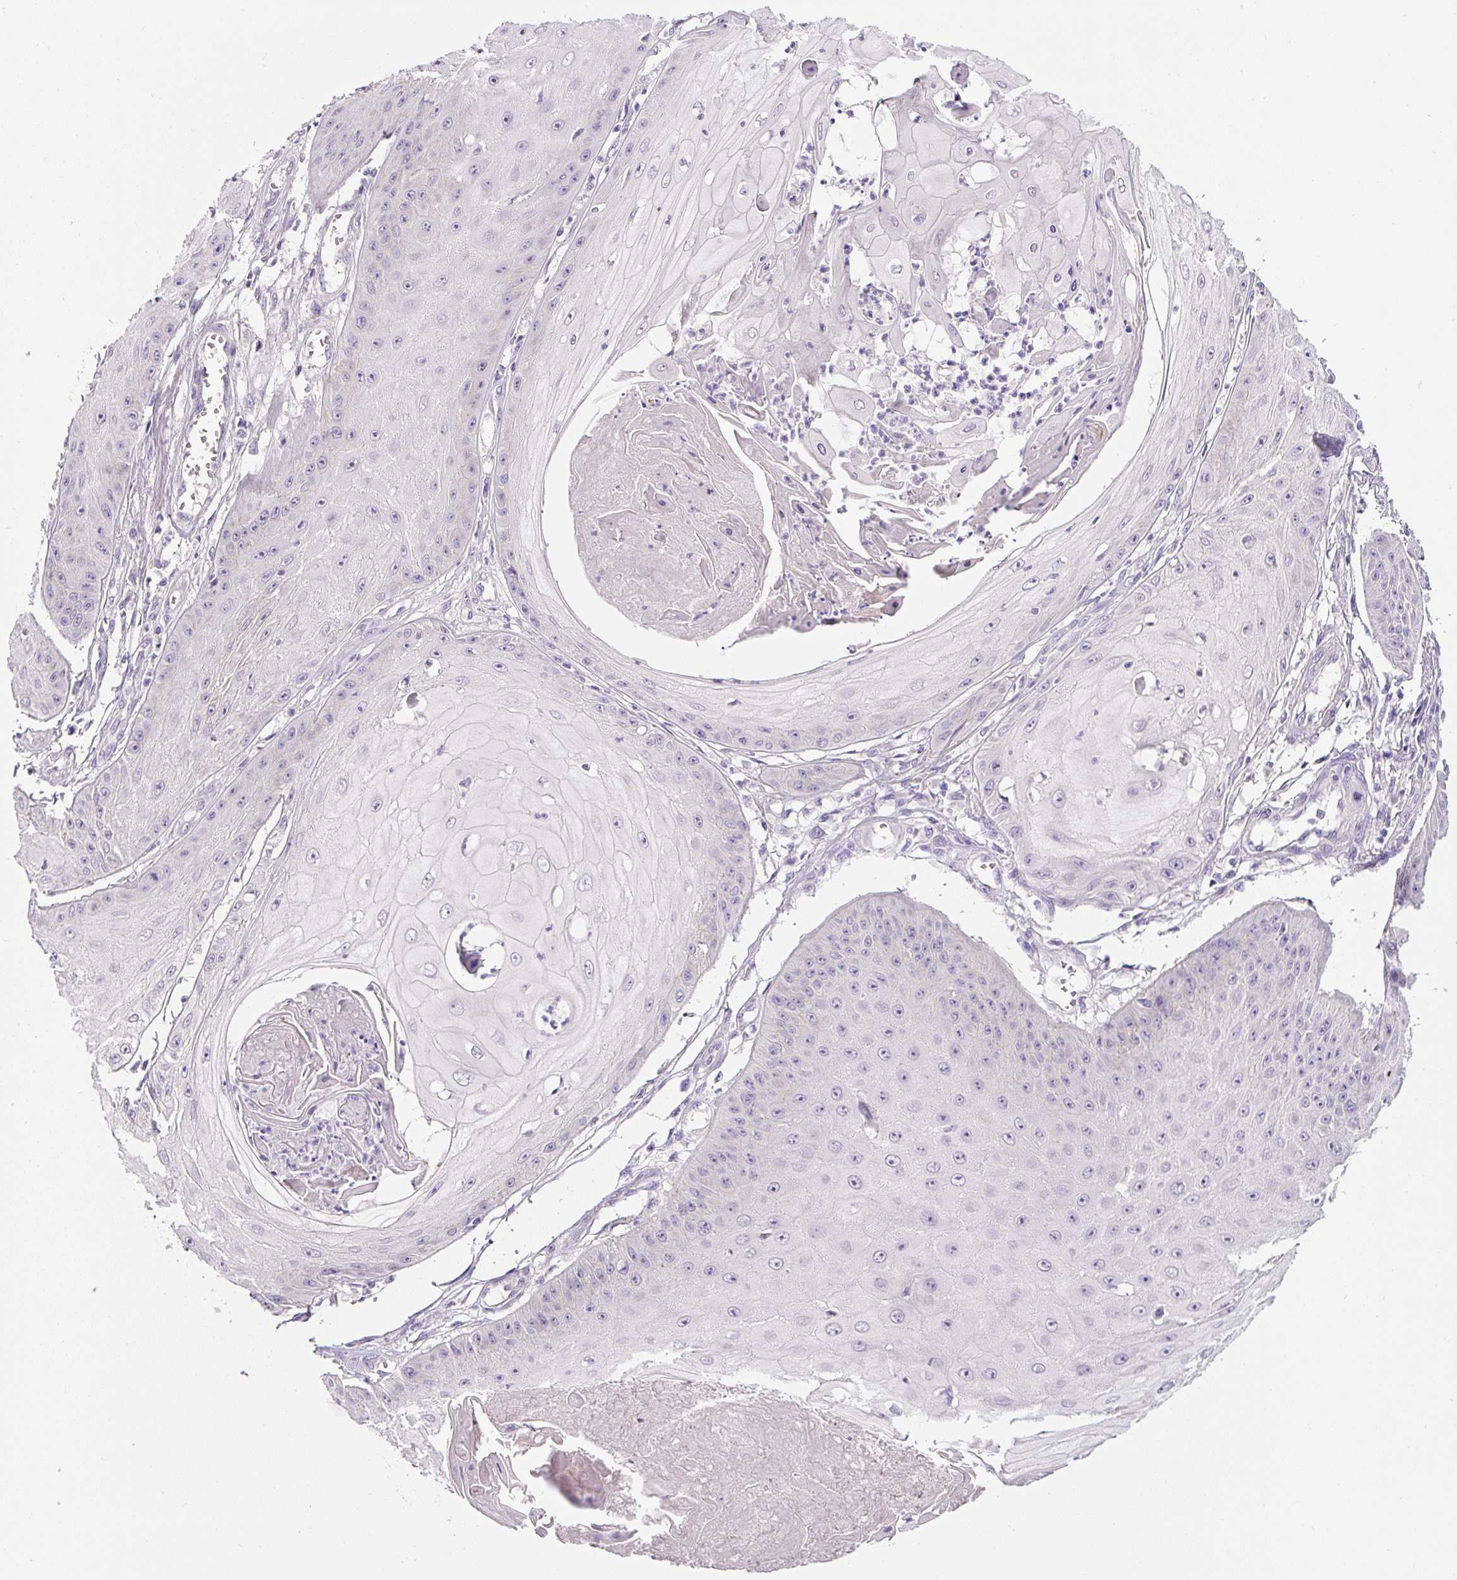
{"staining": {"intensity": "negative", "quantity": "none", "location": "none"}, "tissue": "skin cancer", "cell_type": "Tumor cells", "image_type": "cancer", "snomed": [{"axis": "morphology", "description": "Squamous cell carcinoma, NOS"}, {"axis": "topography", "description": "Skin"}], "caption": "An immunohistochemistry (IHC) image of skin squamous cell carcinoma is shown. There is no staining in tumor cells of skin squamous cell carcinoma.", "gene": "OR14A2", "patient": {"sex": "male", "age": 70}}